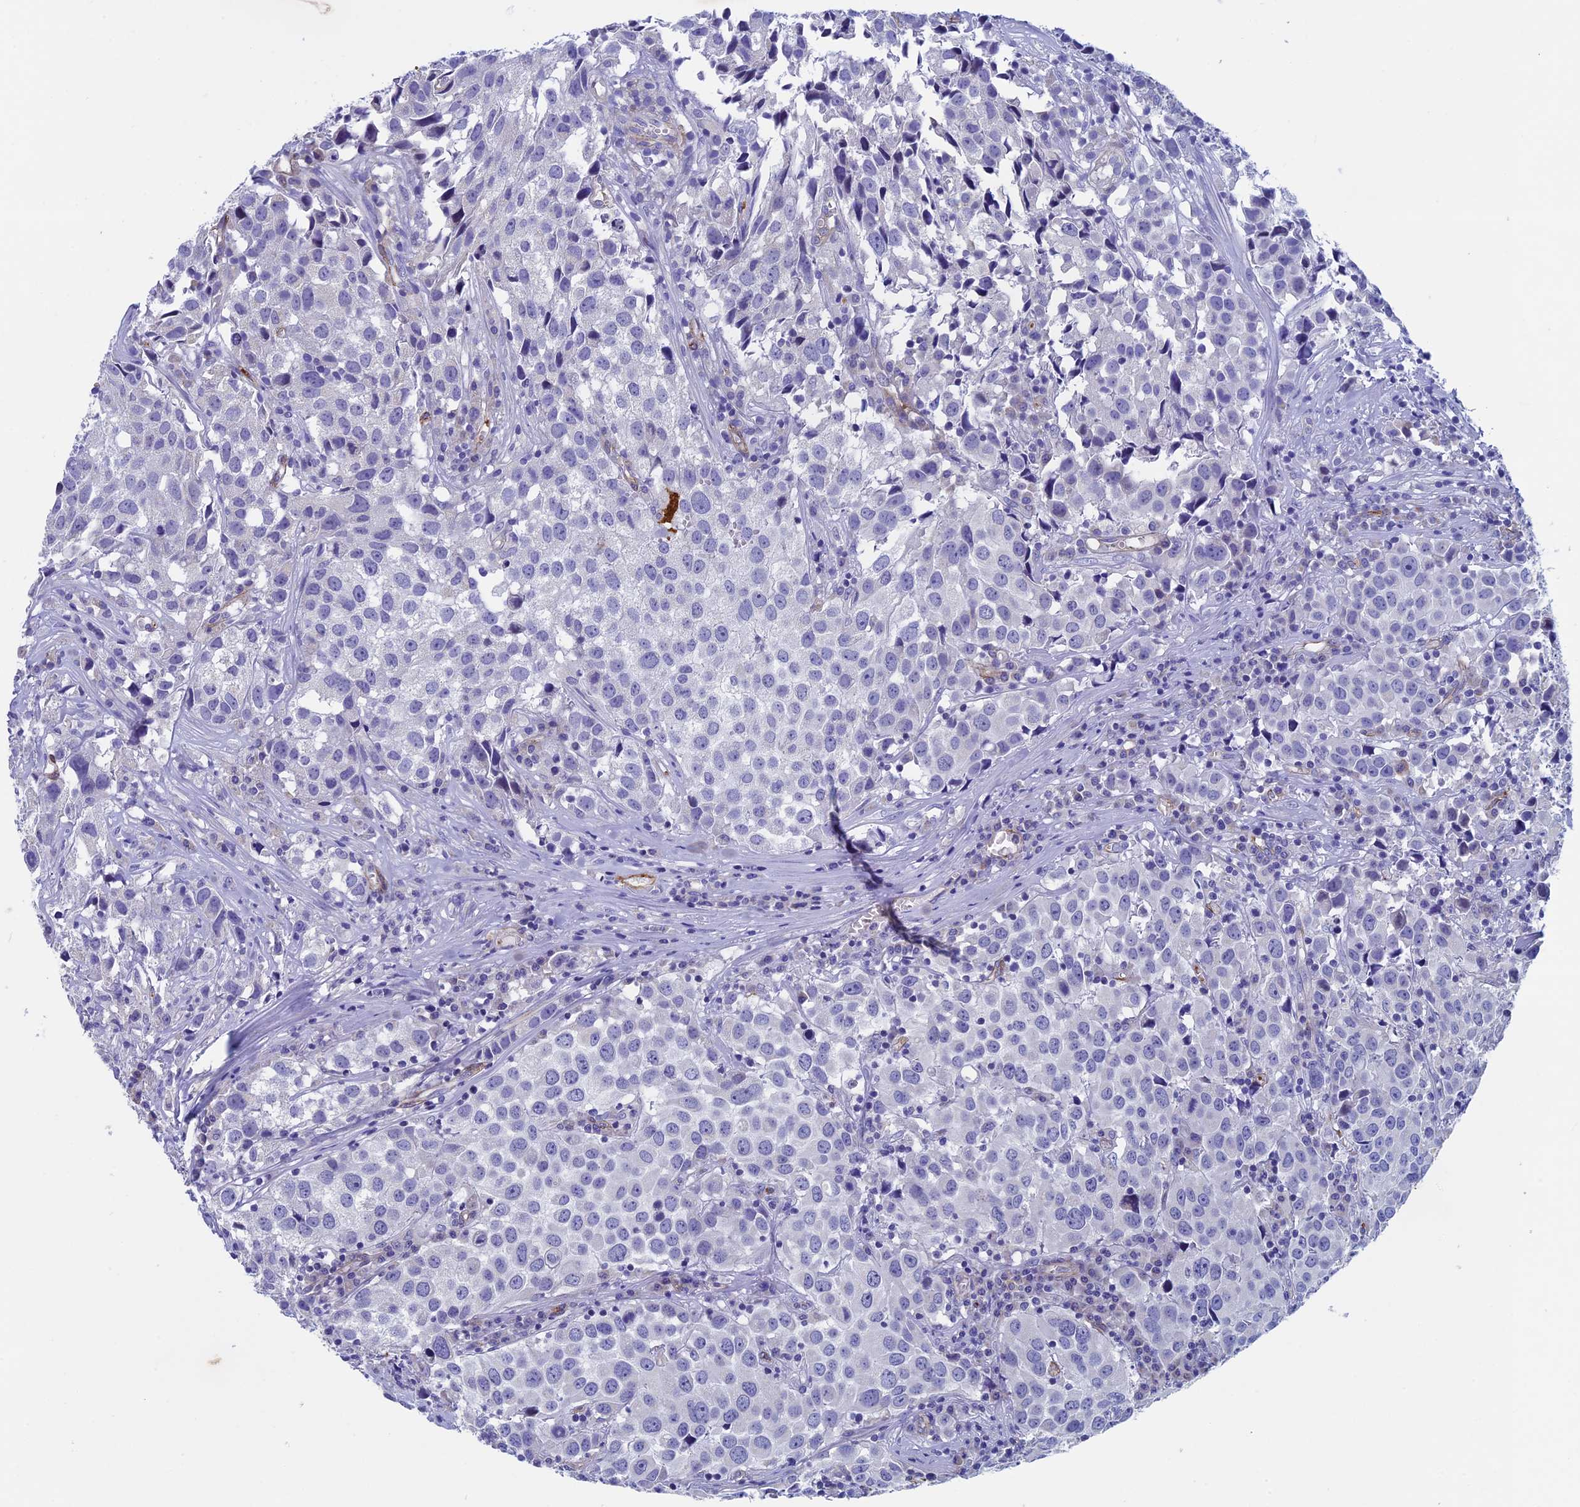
{"staining": {"intensity": "negative", "quantity": "none", "location": "none"}, "tissue": "urothelial cancer", "cell_type": "Tumor cells", "image_type": "cancer", "snomed": [{"axis": "morphology", "description": "Urothelial carcinoma, High grade"}, {"axis": "topography", "description": "Urinary bladder"}], "caption": "An immunohistochemistry photomicrograph of high-grade urothelial carcinoma is shown. There is no staining in tumor cells of high-grade urothelial carcinoma.", "gene": "INSYN1", "patient": {"sex": "female", "age": 75}}